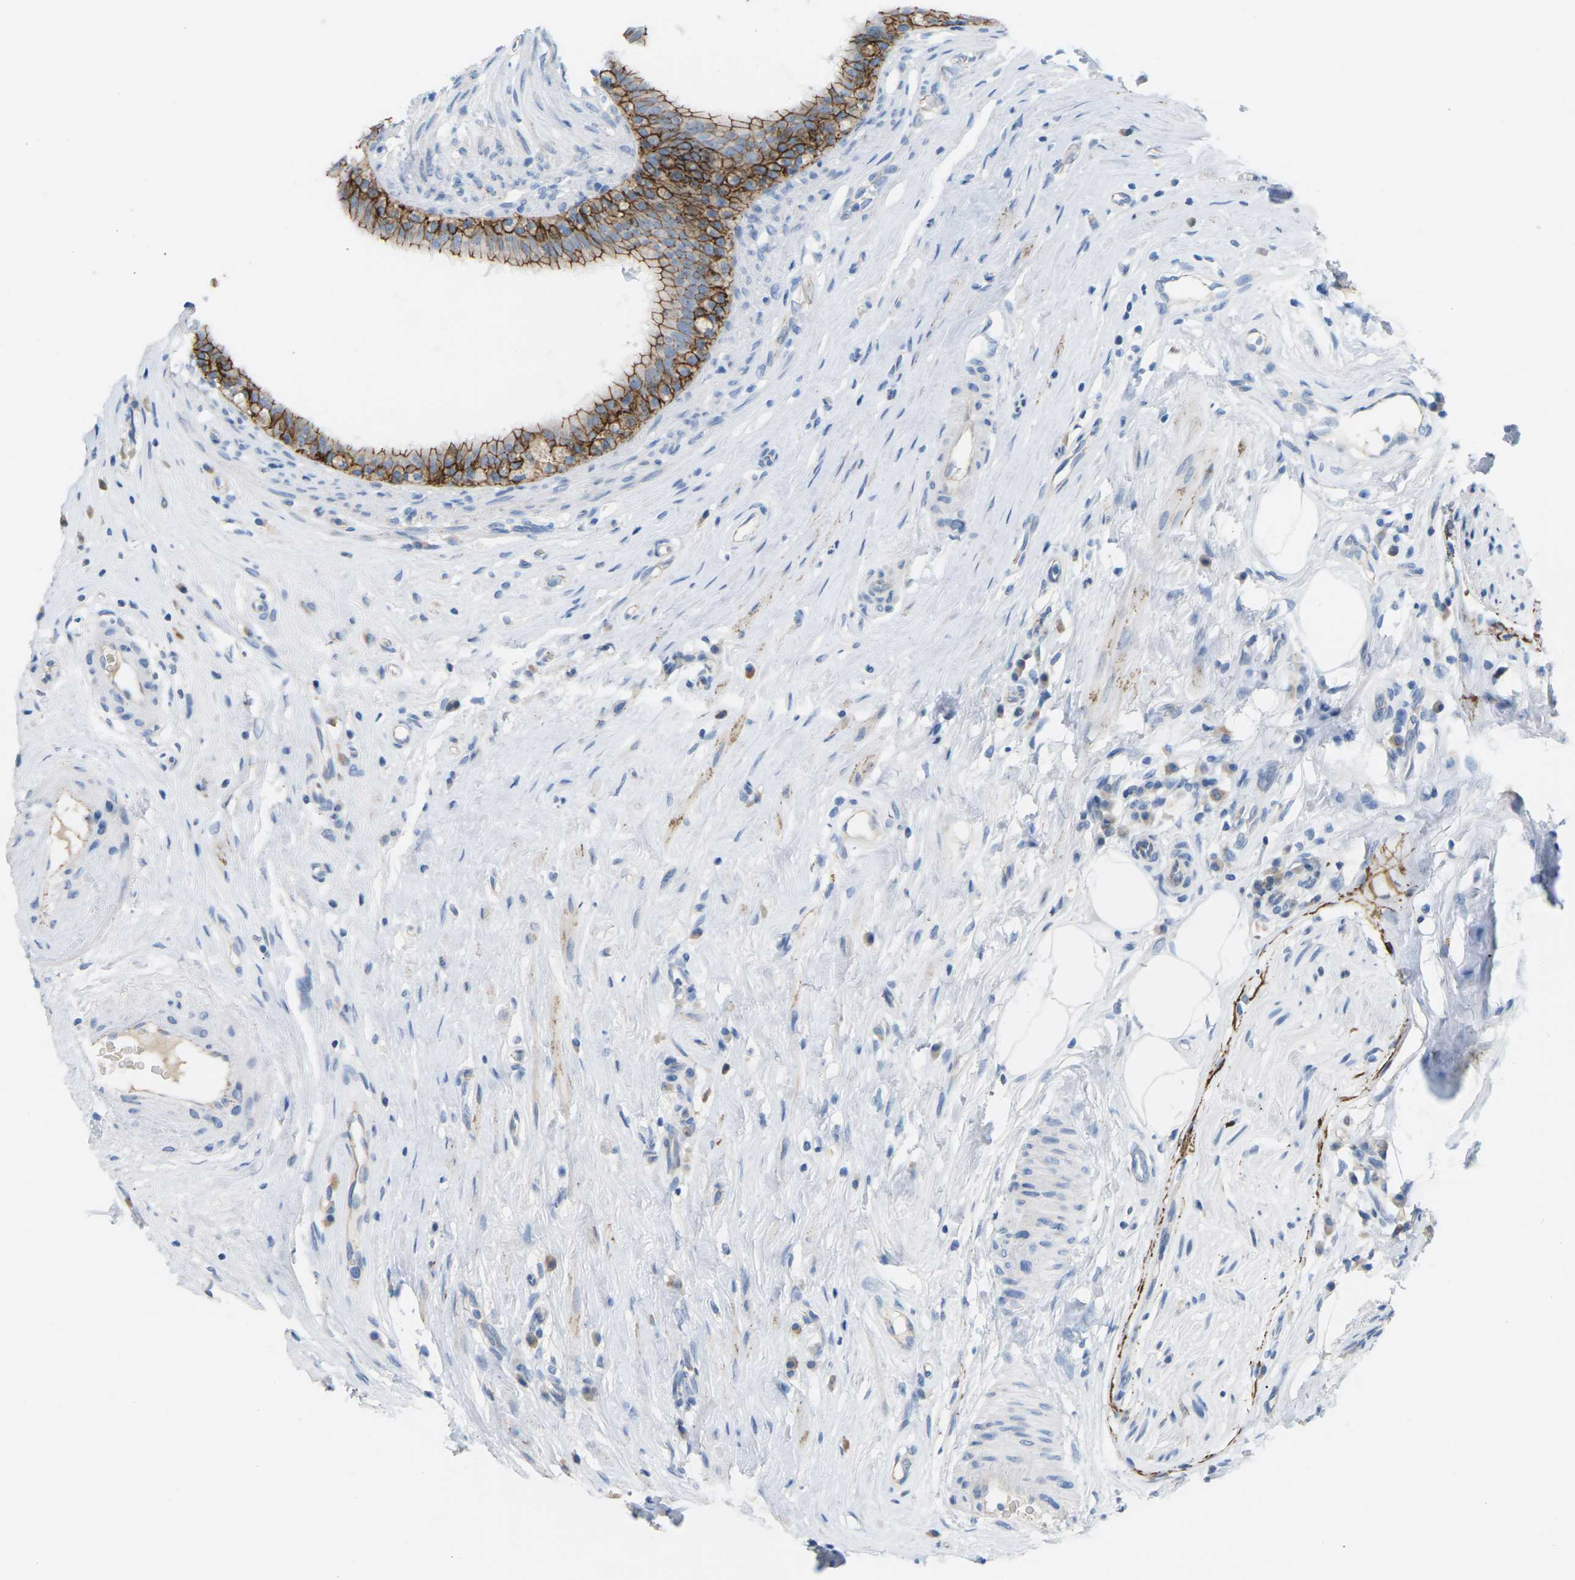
{"staining": {"intensity": "strong", "quantity": ">75%", "location": "cytoplasmic/membranous"}, "tissue": "epididymis", "cell_type": "Glandular cells", "image_type": "normal", "snomed": [{"axis": "morphology", "description": "Normal tissue, NOS"}, {"axis": "morphology", "description": "Inflammation, NOS"}, {"axis": "topography", "description": "Epididymis"}], "caption": "Benign epididymis demonstrates strong cytoplasmic/membranous expression in approximately >75% of glandular cells.", "gene": "CLDN3", "patient": {"sex": "male", "age": 84}}